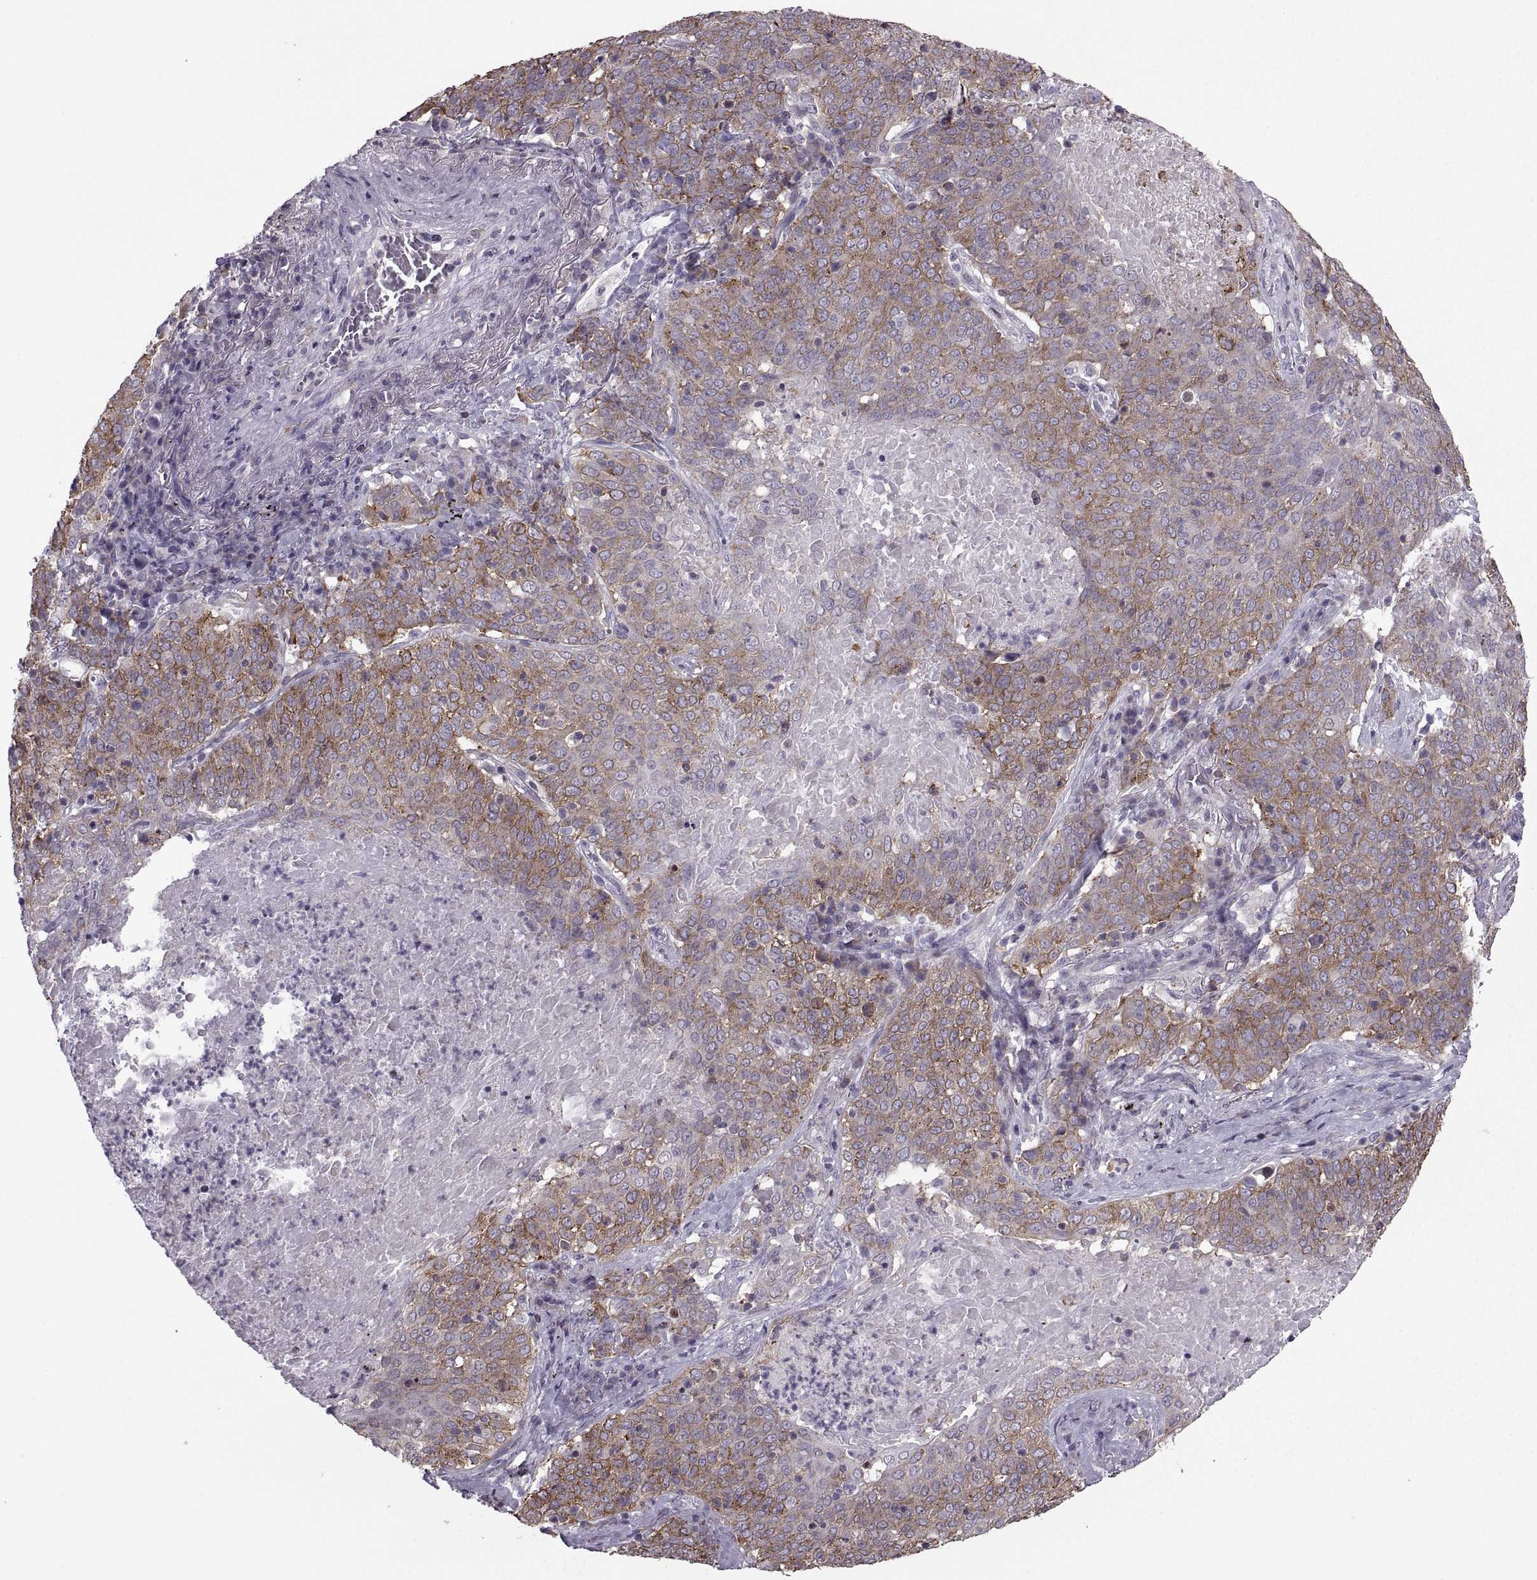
{"staining": {"intensity": "moderate", "quantity": ">75%", "location": "cytoplasmic/membranous"}, "tissue": "lung cancer", "cell_type": "Tumor cells", "image_type": "cancer", "snomed": [{"axis": "morphology", "description": "Squamous cell carcinoma, NOS"}, {"axis": "topography", "description": "Lung"}], "caption": "Squamous cell carcinoma (lung) stained with DAB (3,3'-diaminobenzidine) immunohistochemistry (IHC) demonstrates medium levels of moderate cytoplasmic/membranous positivity in about >75% of tumor cells. (brown staining indicates protein expression, while blue staining denotes nuclei).", "gene": "PABPC1", "patient": {"sex": "male", "age": 82}}